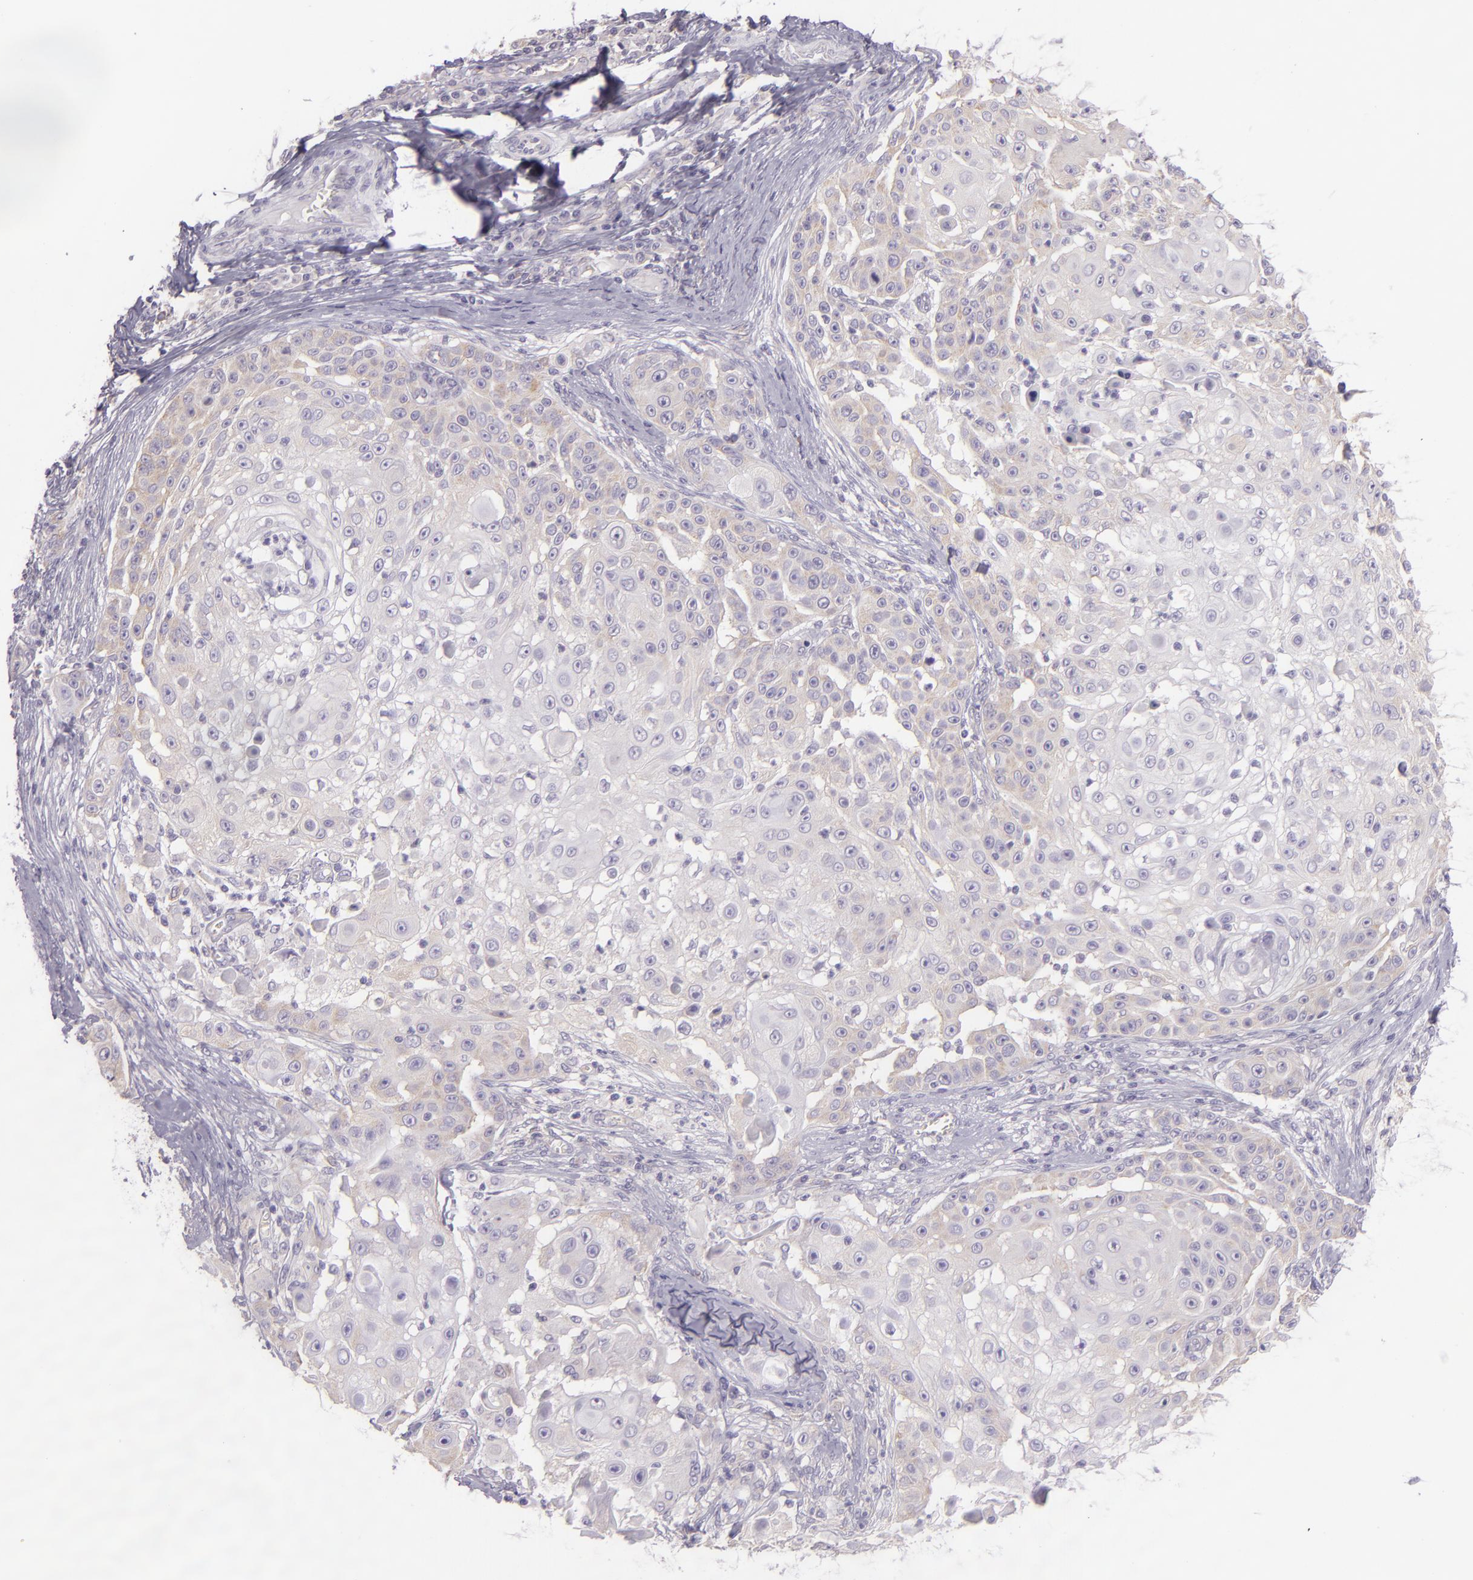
{"staining": {"intensity": "negative", "quantity": "none", "location": "none"}, "tissue": "skin cancer", "cell_type": "Tumor cells", "image_type": "cancer", "snomed": [{"axis": "morphology", "description": "Squamous cell carcinoma, NOS"}, {"axis": "topography", "description": "Skin"}], "caption": "Squamous cell carcinoma (skin) was stained to show a protein in brown. There is no significant staining in tumor cells.", "gene": "ZC3H7B", "patient": {"sex": "female", "age": 57}}